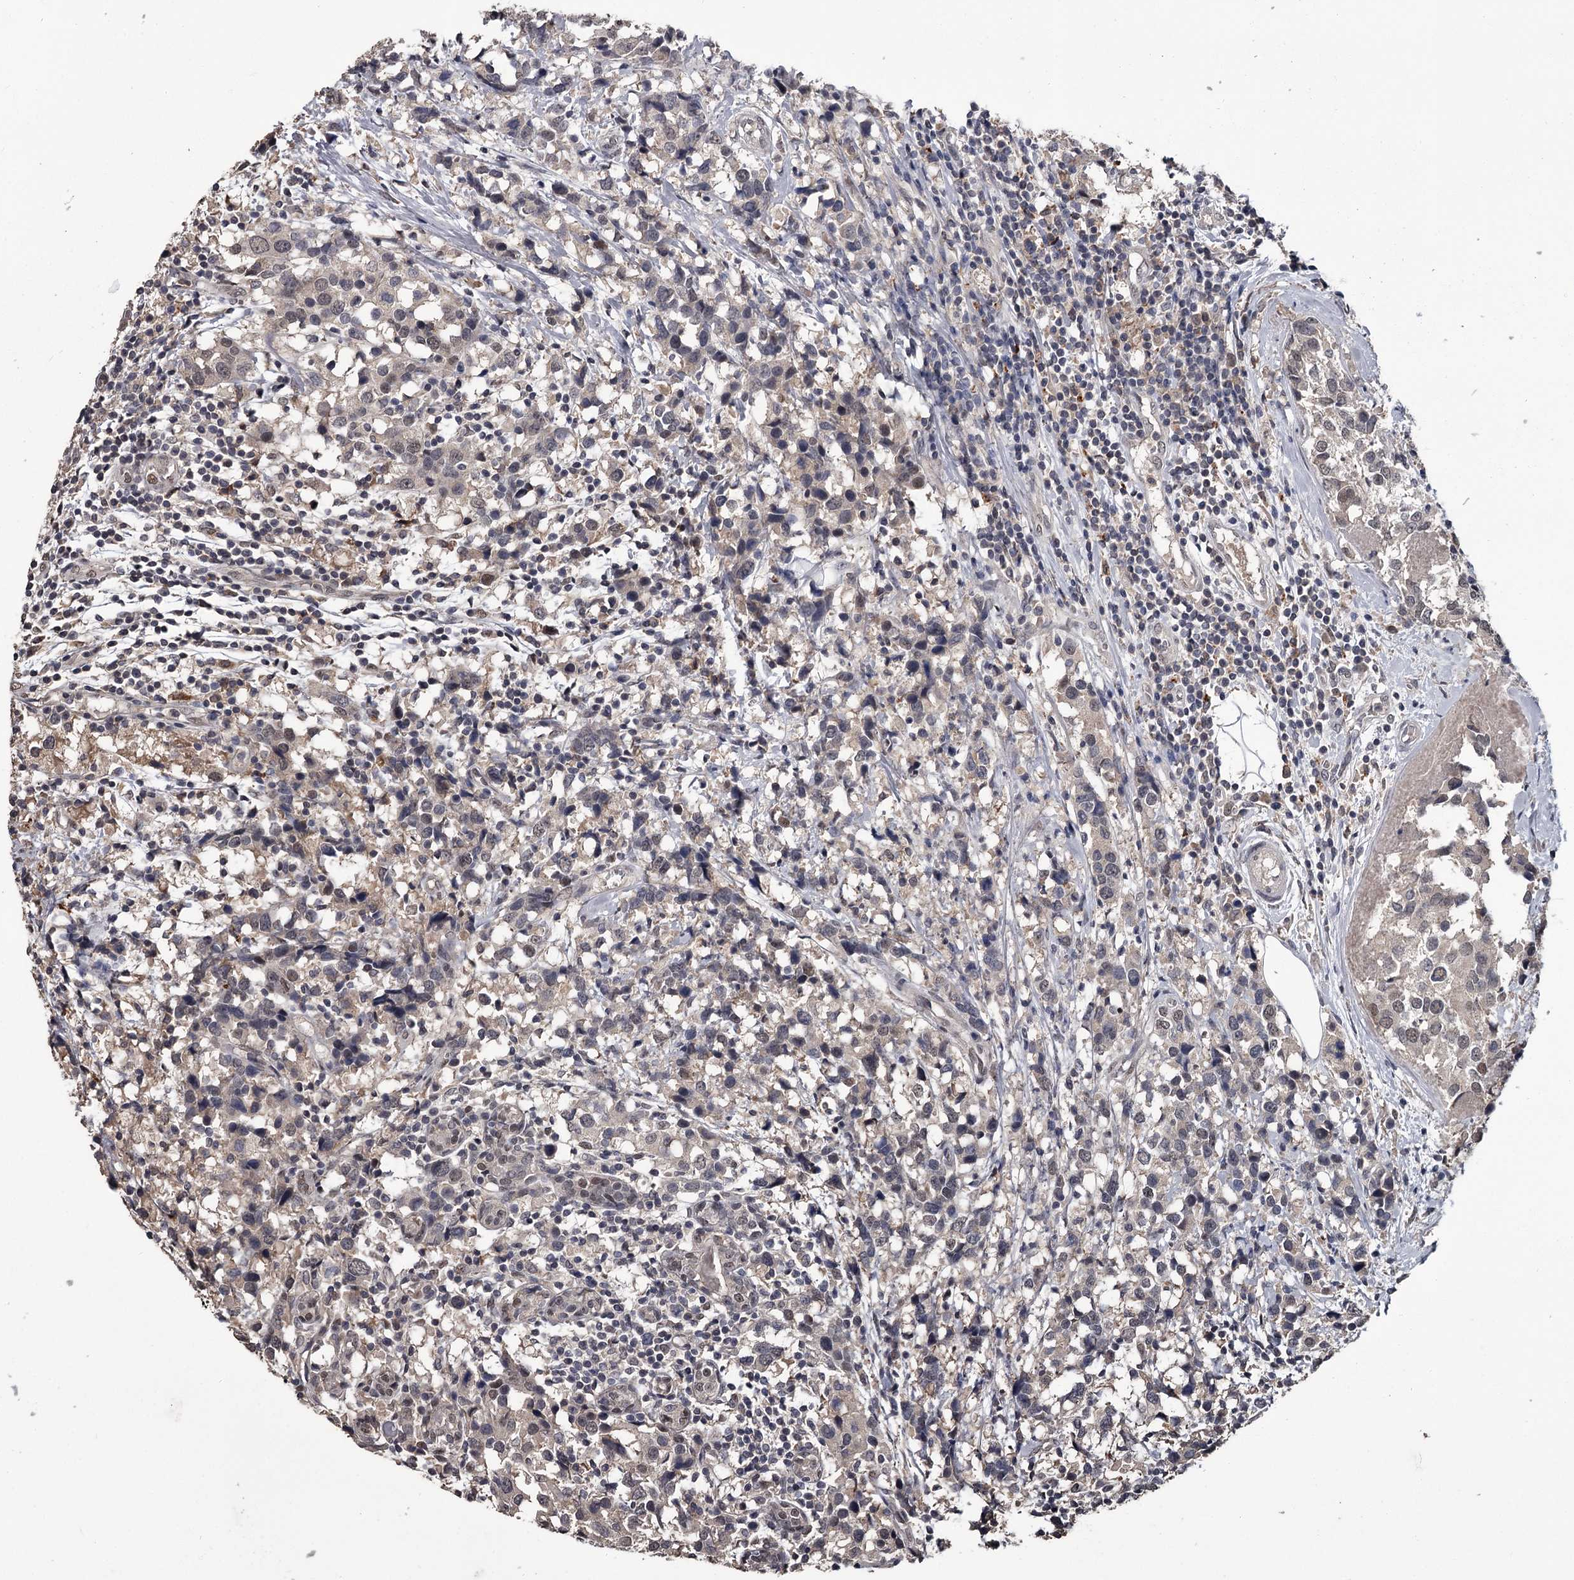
{"staining": {"intensity": "weak", "quantity": "<25%", "location": "nuclear"}, "tissue": "breast cancer", "cell_type": "Tumor cells", "image_type": "cancer", "snomed": [{"axis": "morphology", "description": "Lobular carcinoma"}, {"axis": "topography", "description": "Breast"}], "caption": "This is an immunohistochemistry (IHC) micrograph of lobular carcinoma (breast). There is no expression in tumor cells.", "gene": "PRPF40B", "patient": {"sex": "female", "age": 59}}